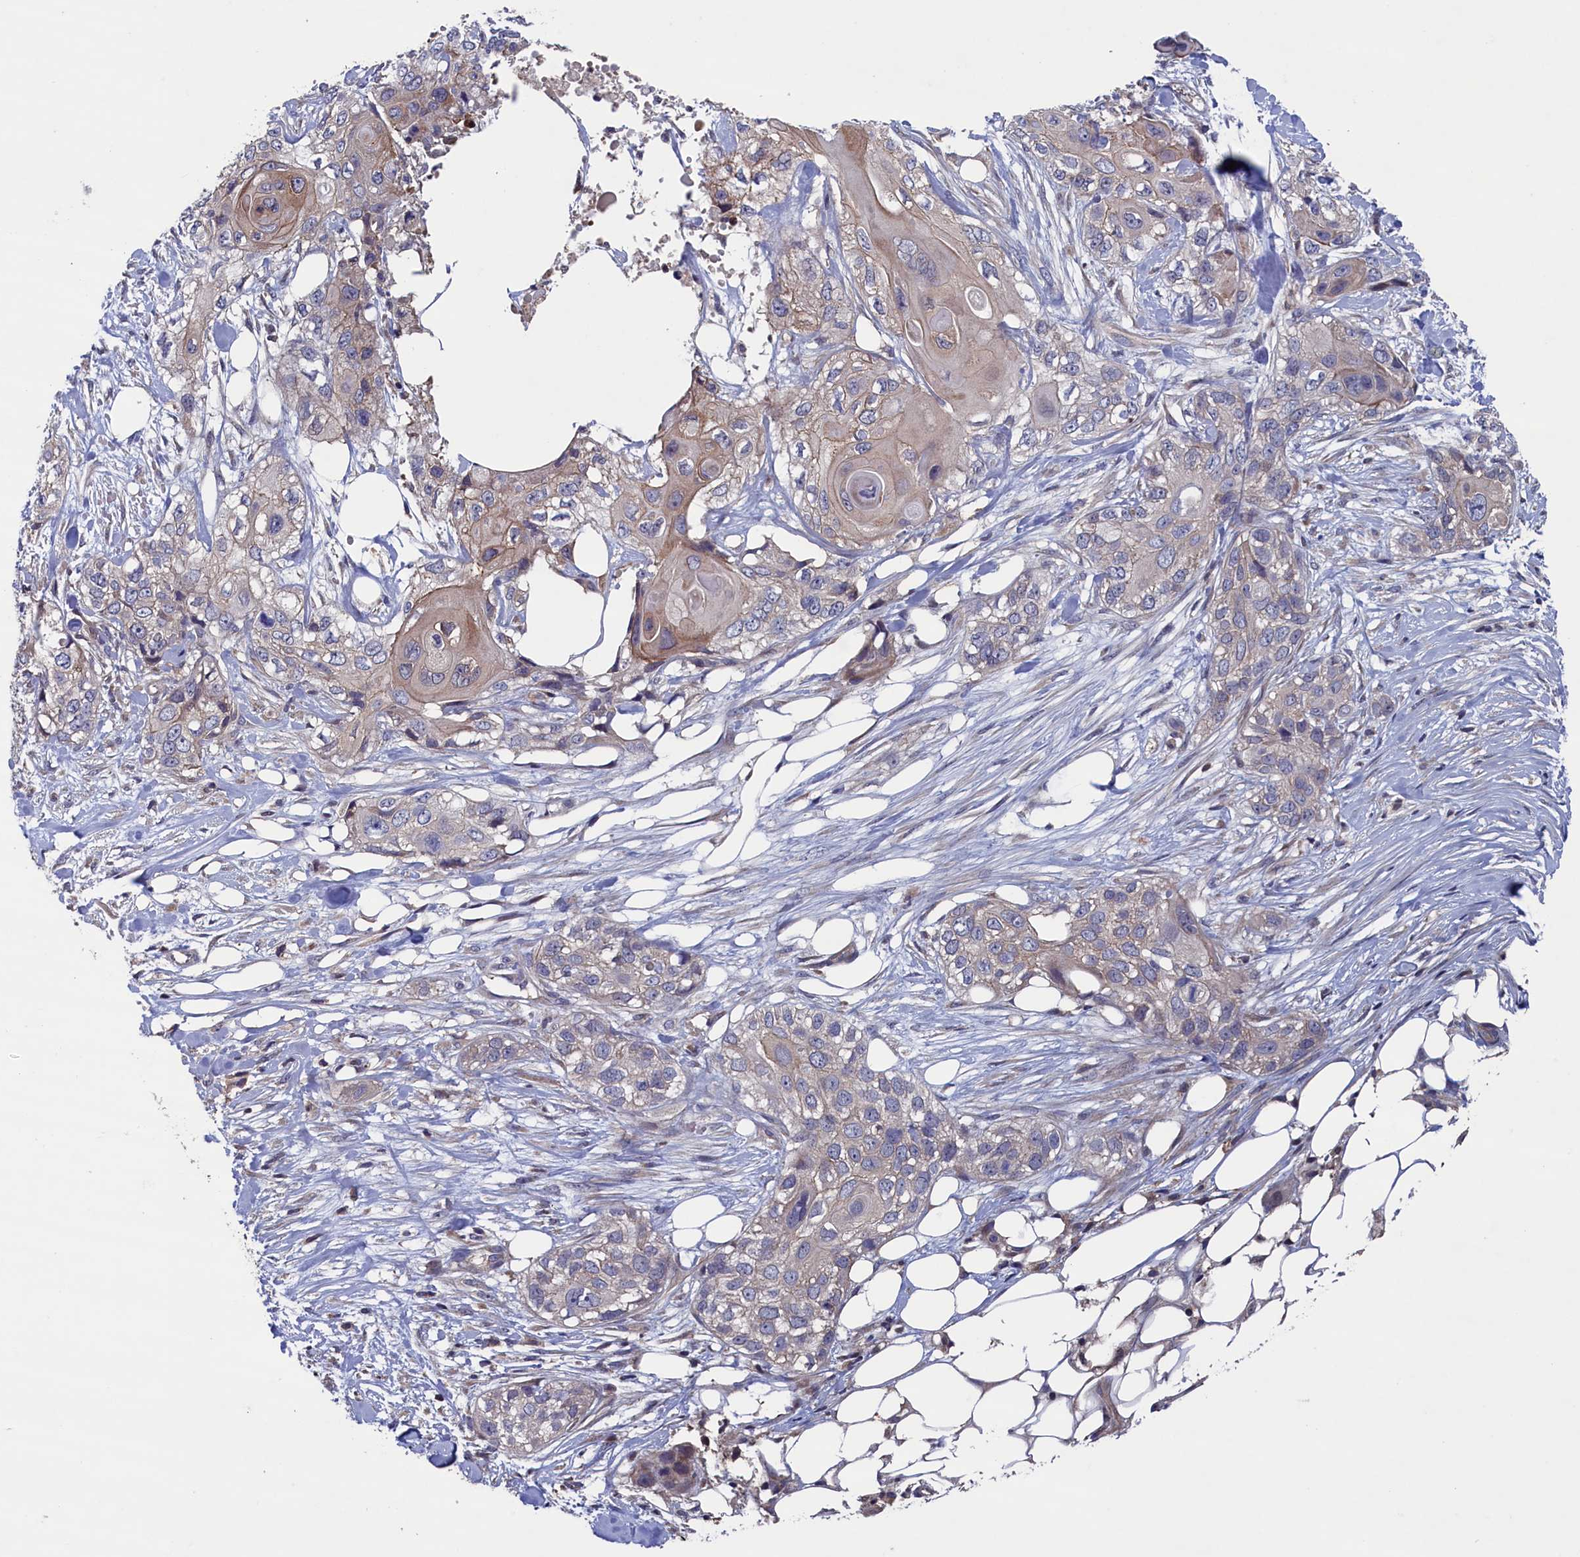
{"staining": {"intensity": "weak", "quantity": "25%-75%", "location": "cytoplasmic/membranous"}, "tissue": "skin cancer", "cell_type": "Tumor cells", "image_type": "cancer", "snomed": [{"axis": "morphology", "description": "Normal tissue, NOS"}, {"axis": "morphology", "description": "Squamous cell carcinoma, NOS"}, {"axis": "topography", "description": "Skin"}], "caption": "The image reveals a brown stain indicating the presence of a protein in the cytoplasmic/membranous of tumor cells in squamous cell carcinoma (skin).", "gene": "SPATA13", "patient": {"sex": "male", "age": 72}}